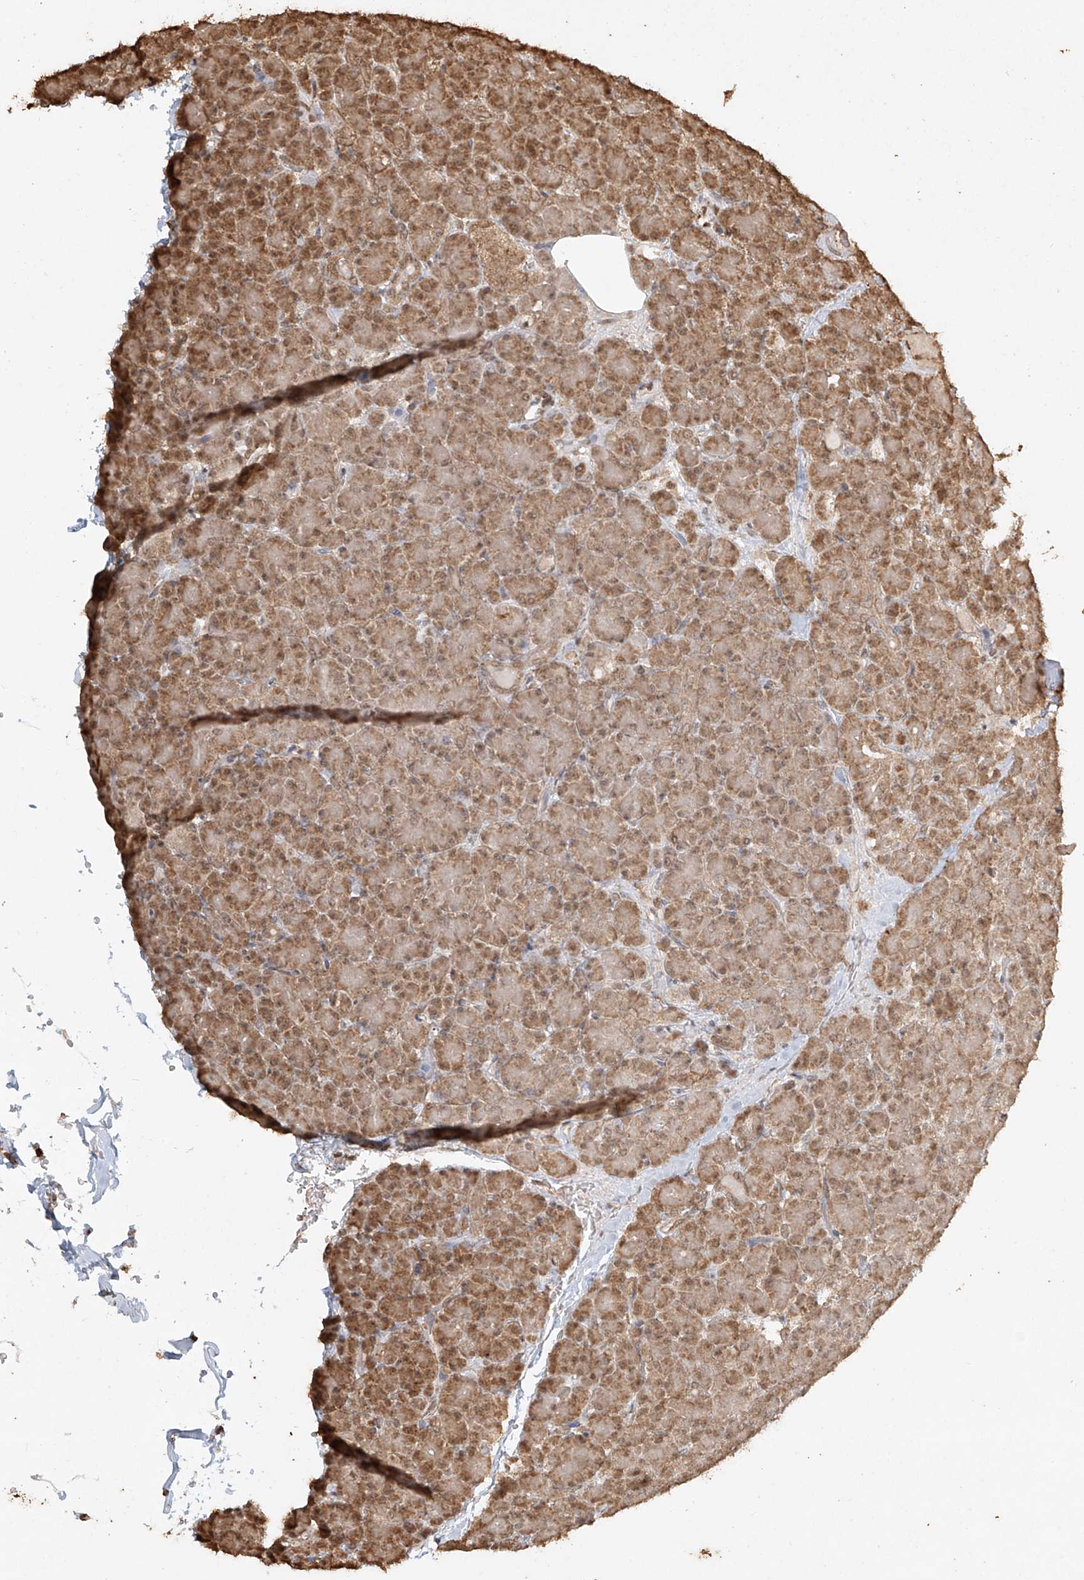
{"staining": {"intensity": "moderate", "quantity": ">75%", "location": "cytoplasmic/membranous,nuclear"}, "tissue": "pancreas", "cell_type": "Exocrine glandular cells", "image_type": "normal", "snomed": [{"axis": "morphology", "description": "Normal tissue, NOS"}, {"axis": "topography", "description": "Pancreas"}], "caption": "High-power microscopy captured an IHC photomicrograph of unremarkable pancreas, revealing moderate cytoplasmic/membranous,nuclear expression in approximately >75% of exocrine glandular cells.", "gene": "TIGAR", "patient": {"sex": "female", "age": 43}}